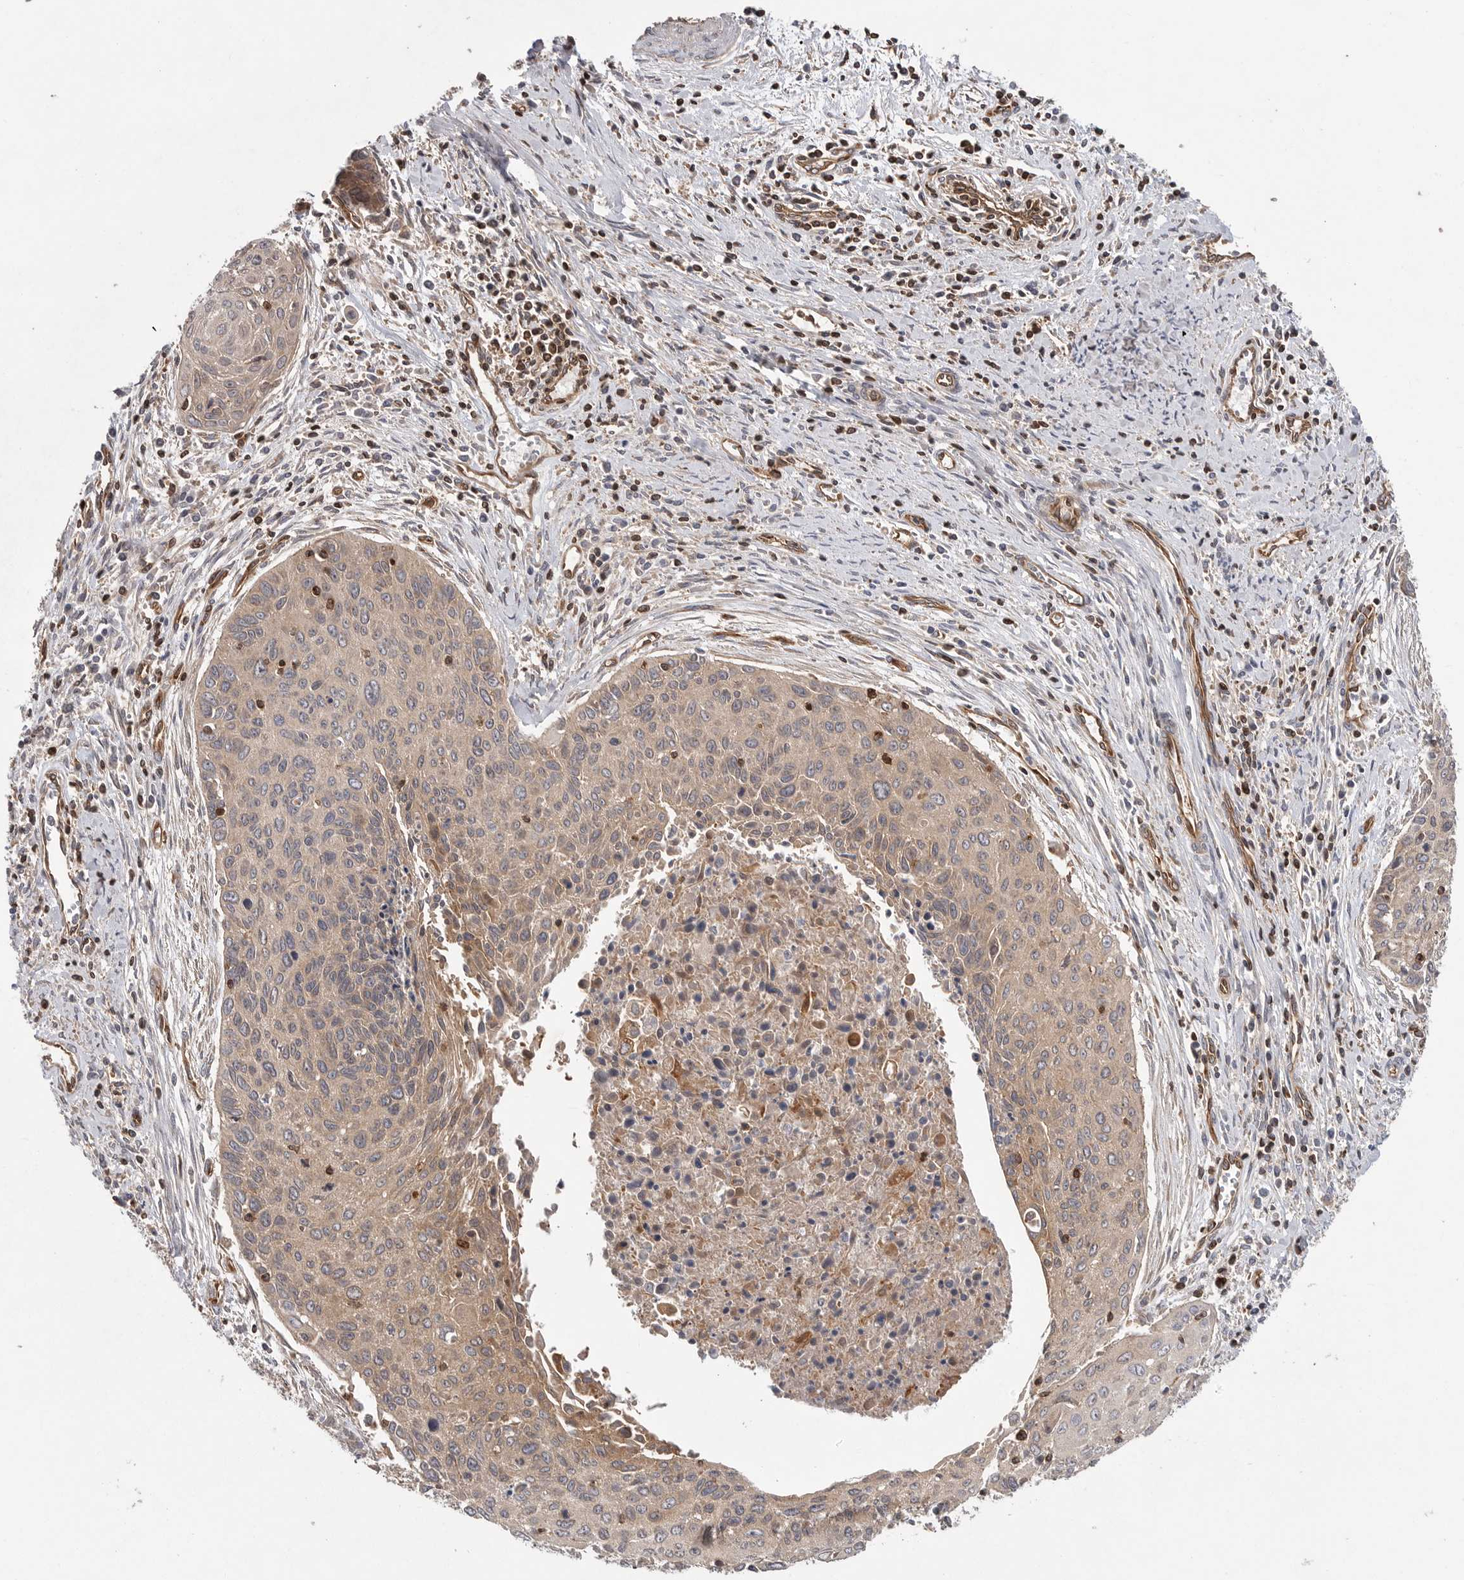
{"staining": {"intensity": "weak", "quantity": "25%-75%", "location": "cytoplasmic/membranous"}, "tissue": "cervical cancer", "cell_type": "Tumor cells", "image_type": "cancer", "snomed": [{"axis": "morphology", "description": "Squamous cell carcinoma, NOS"}, {"axis": "topography", "description": "Cervix"}], "caption": "Squamous cell carcinoma (cervical) was stained to show a protein in brown. There is low levels of weak cytoplasmic/membranous staining in about 25%-75% of tumor cells.", "gene": "PRKCH", "patient": {"sex": "female", "age": 55}}